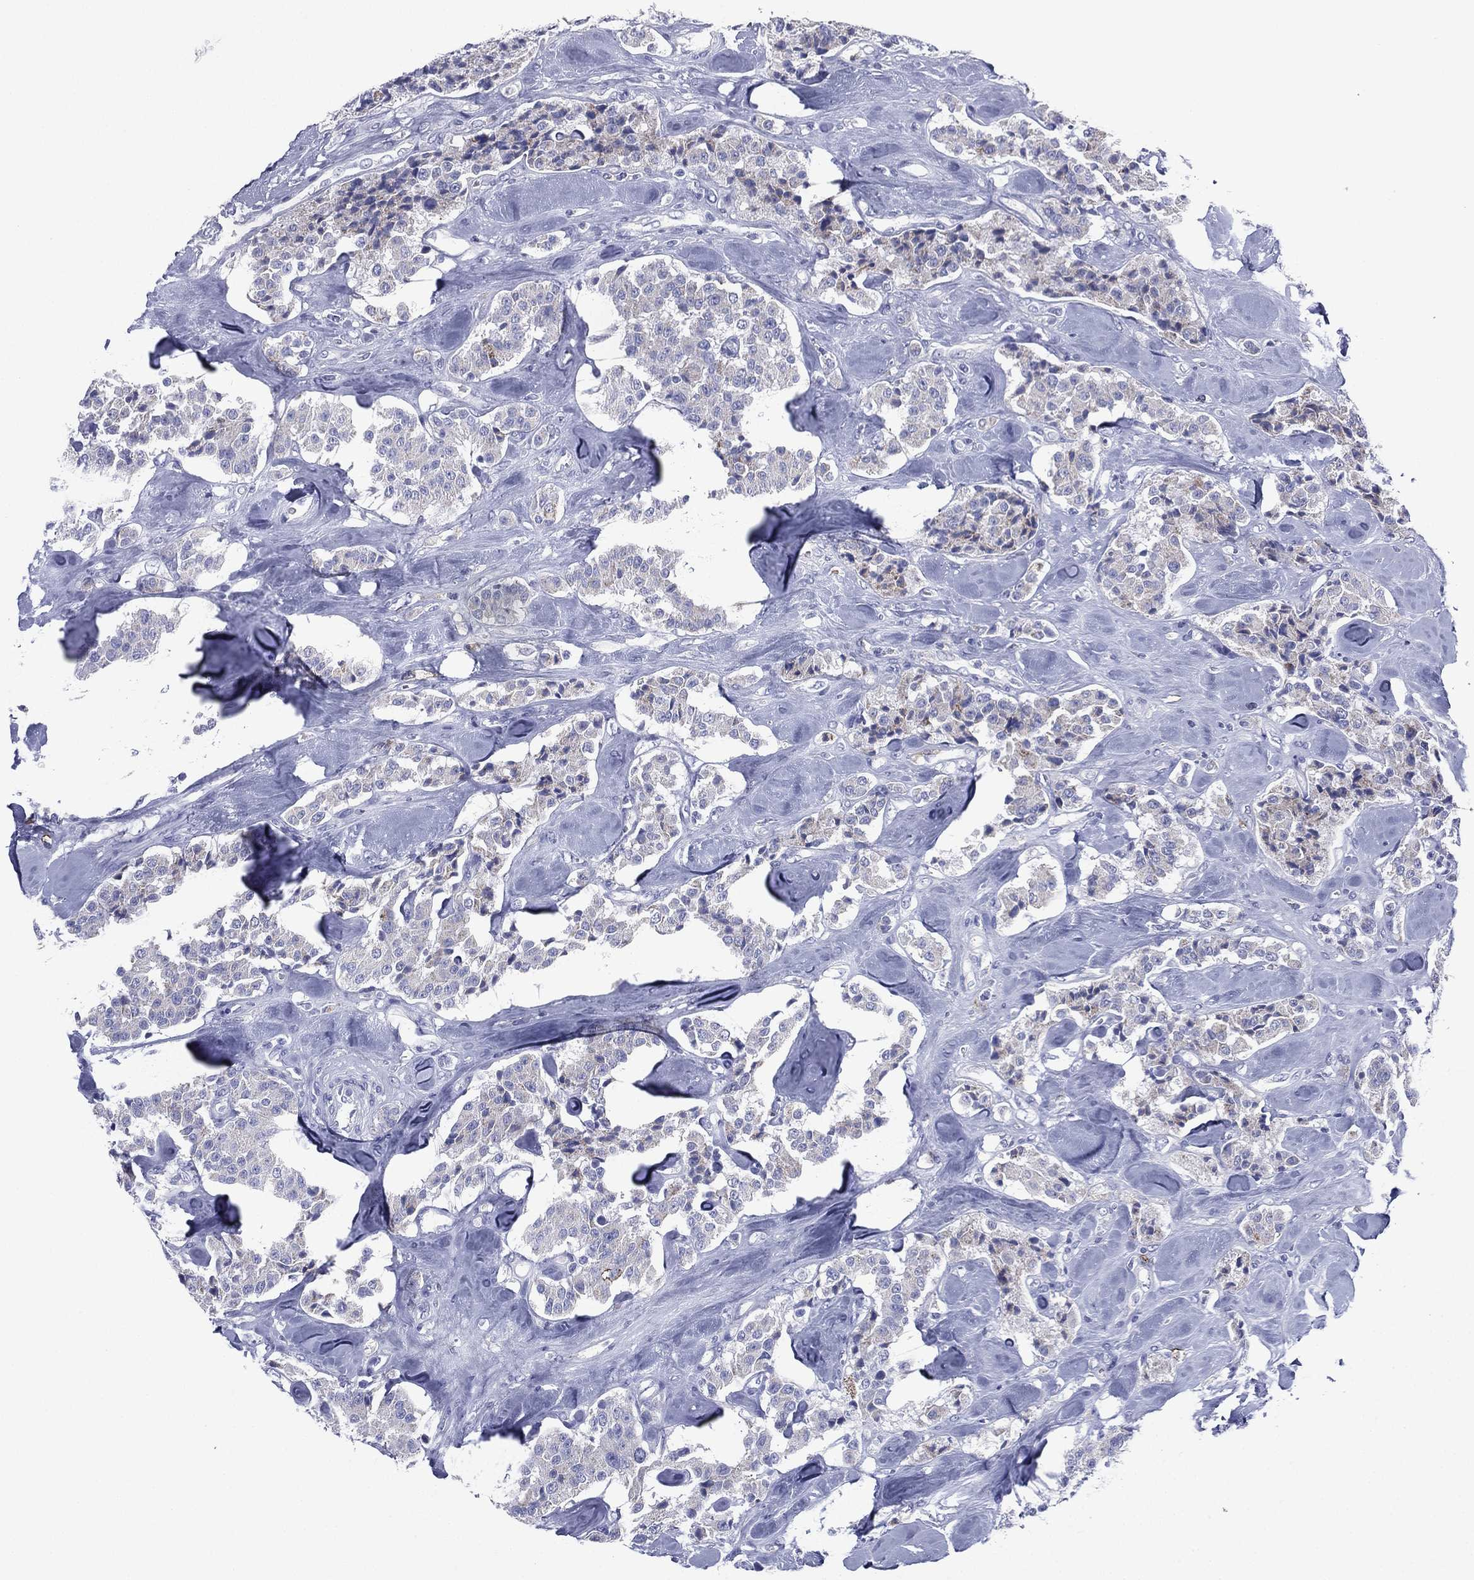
{"staining": {"intensity": "negative", "quantity": "none", "location": "none"}, "tissue": "carcinoid", "cell_type": "Tumor cells", "image_type": "cancer", "snomed": [{"axis": "morphology", "description": "Carcinoid, malignant, NOS"}, {"axis": "topography", "description": "Pancreas"}], "caption": "Protein analysis of malignant carcinoid displays no significant expression in tumor cells.", "gene": "FCER2", "patient": {"sex": "male", "age": 41}}